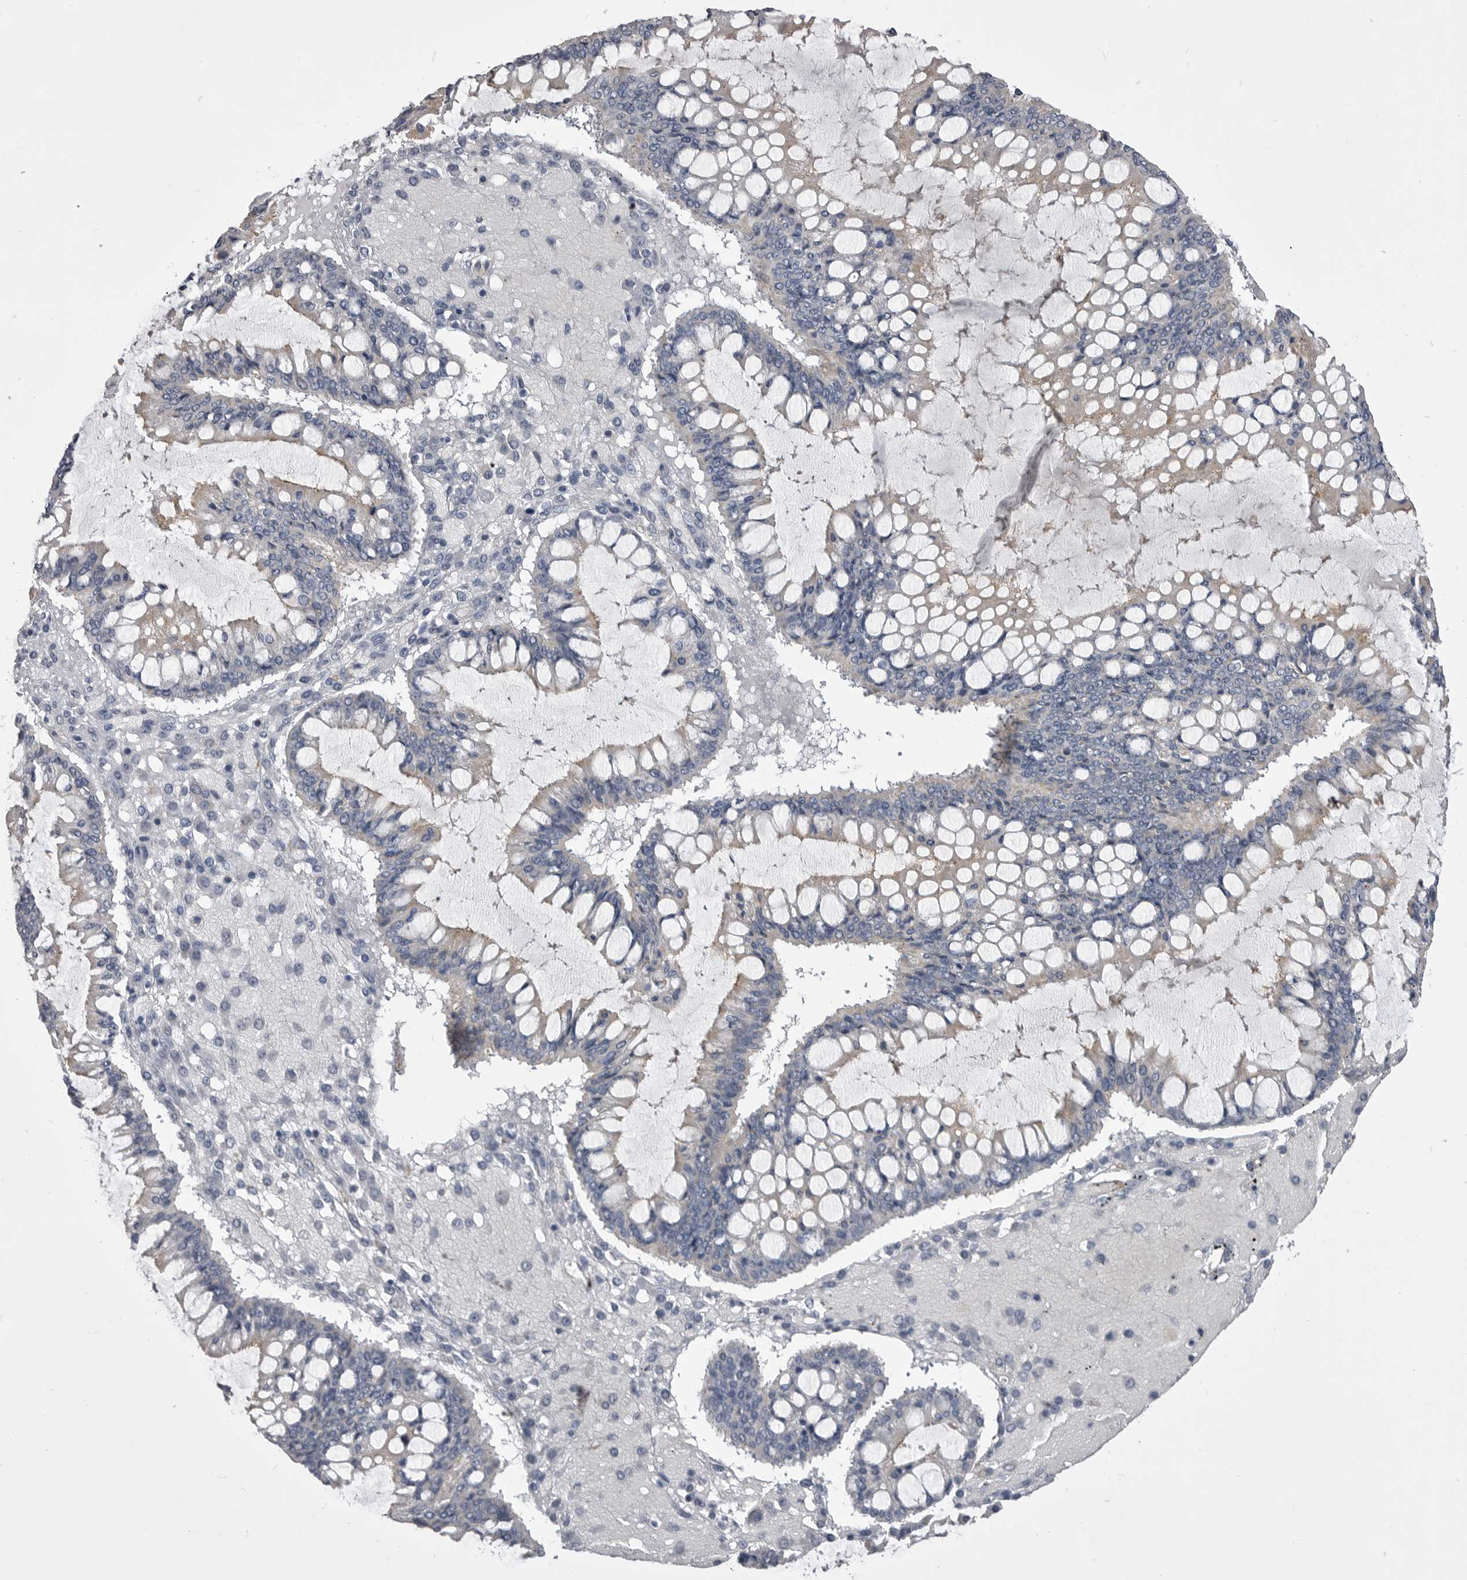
{"staining": {"intensity": "negative", "quantity": "none", "location": "none"}, "tissue": "ovarian cancer", "cell_type": "Tumor cells", "image_type": "cancer", "snomed": [{"axis": "morphology", "description": "Cystadenocarcinoma, mucinous, NOS"}, {"axis": "topography", "description": "Ovary"}], "caption": "Tumor cells show no significant protein expression in ovarian cancer. (DAB immunohistochemistry with hematoxylin counter stain).", "gene": "OPLAH", "patient": {"sex": "female", "age": 73}}